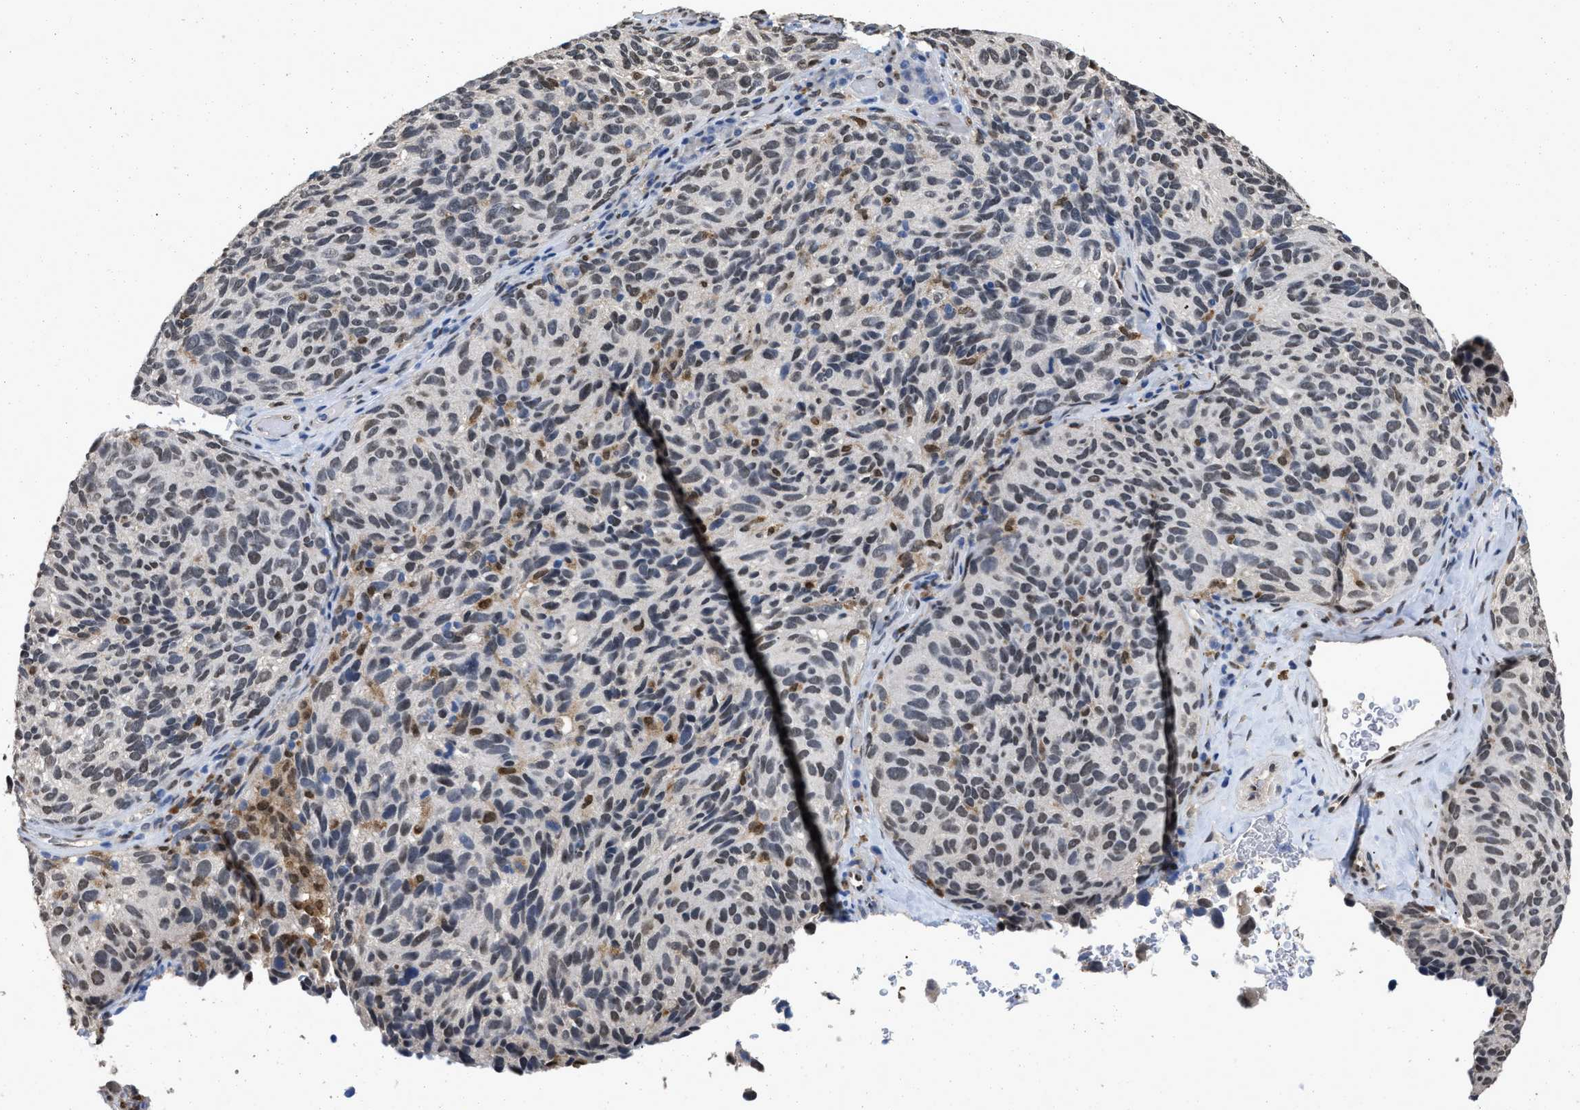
{"staining": {"intensity": "moderate", "quantity": "25%-75%", "location": "nuclear"}, "tissue": "melanoma", "cell_type": "Tumor cells", "image_type": "cancer", "snomed": [{"axis": "morphology", "description": "Malignant melanoma, NOS"}, {"axis": "topography", "description": "Skin"}], "caption": "Immunohistochemical staining of human malignant melanoma exhibits medium levels of moderate nuclear positivity in about 25%-75% of tumor cells.", "gene": "QKI", "patient": {"sex": "female", "age": 73}}